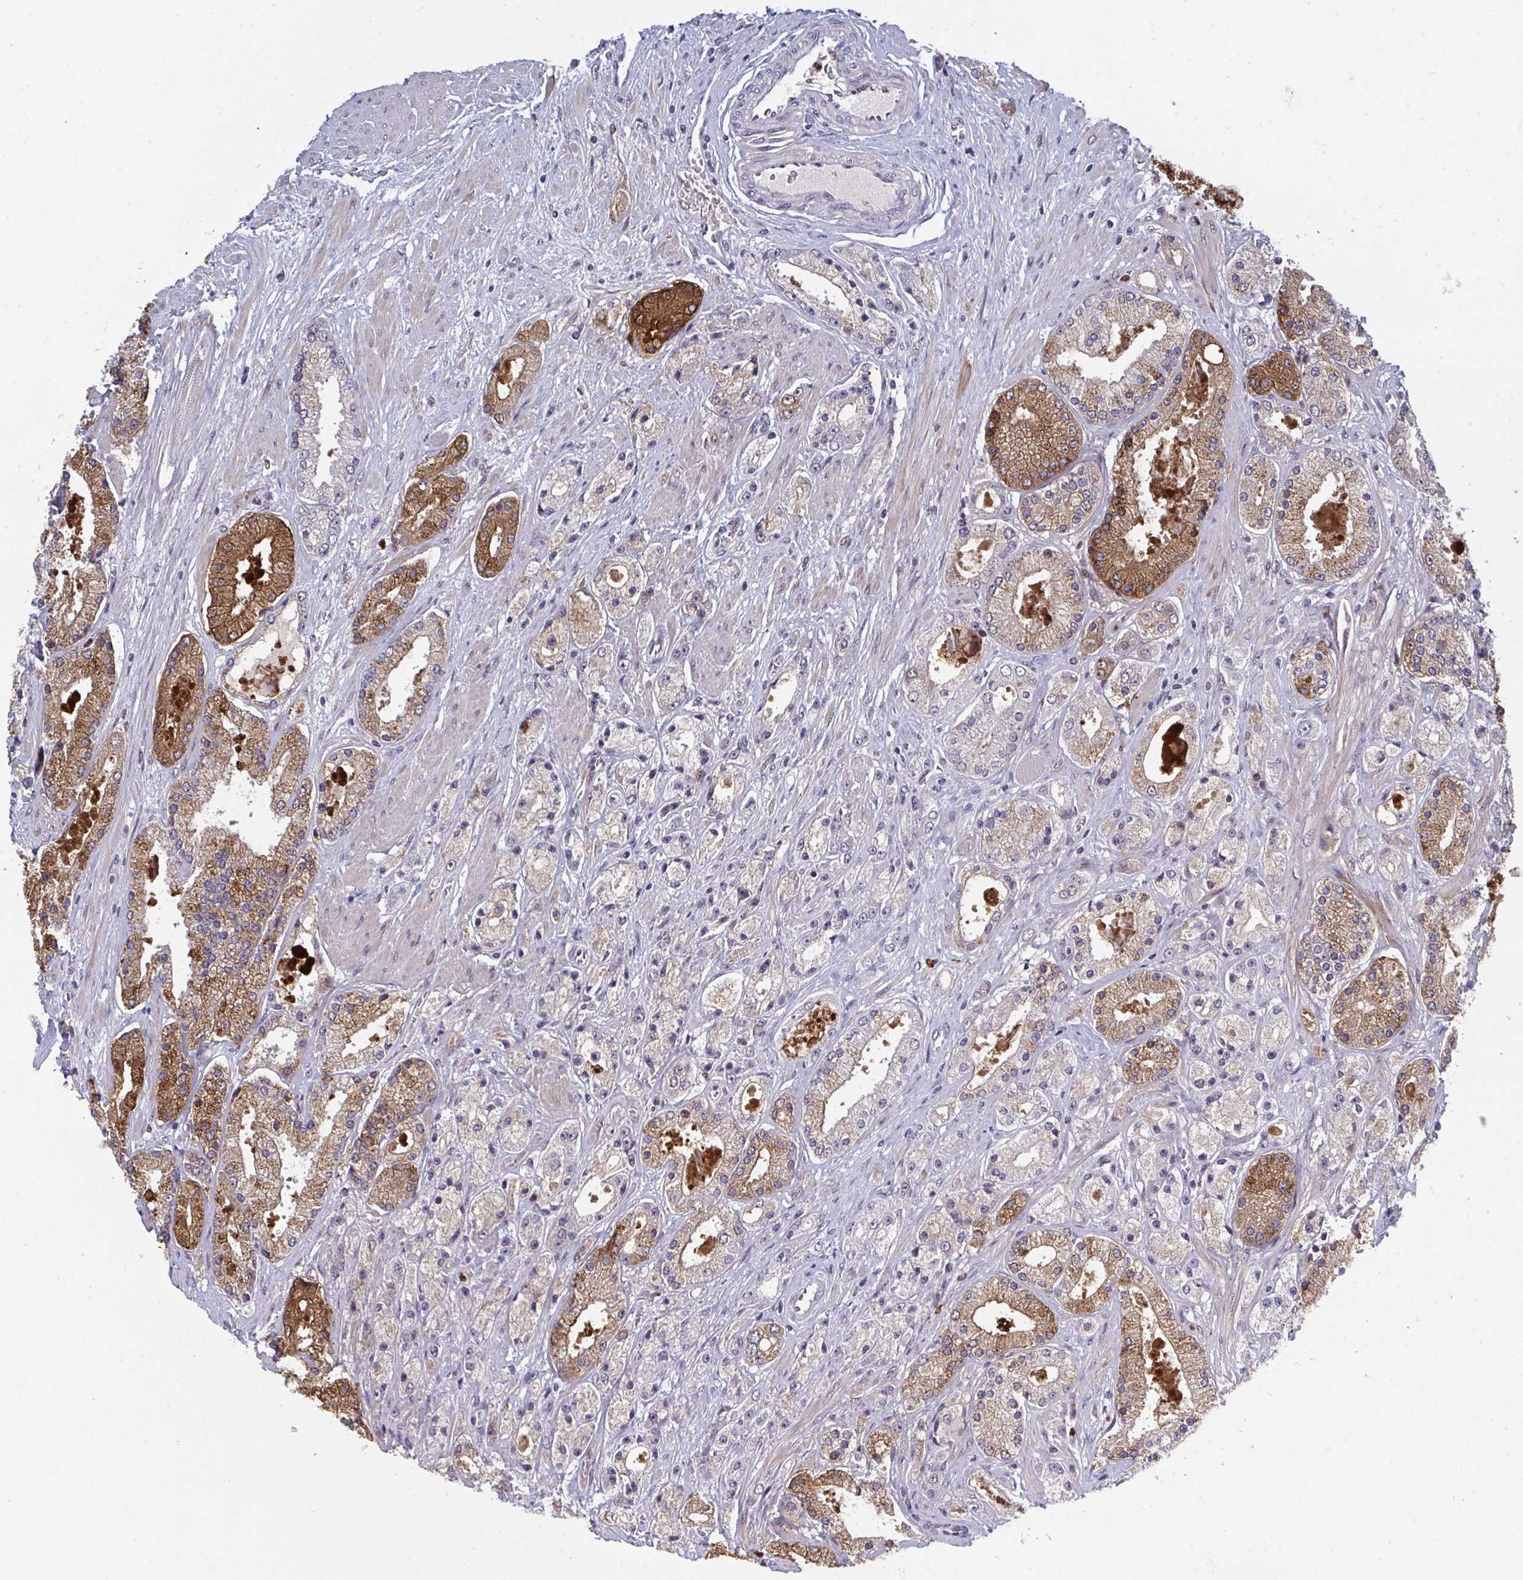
{"staining": {"intensity": "moderate", "quantity": "25%-75%", "location": "cytoplasmic/membranous"}, "tissue": "prostate cancer", "cell_type": "Tumor cells", "image_type": "cancer", "snomed": [{"axis": "morphology", "description": "Adenocarcinoma, High grade"}, {"axis": "topography", "description": "Prostate"}], "caption": "A brown stain shows moderate cytoplasmic/membranous staining of a protein in high-grade adenocarcinoma (prostate) tumor cells. The staining was performed using DAB (3,3'-diaminobenzidine), with brown indicating positive protein expression. Nuclei are stained blue with hematoxylin.", "gene": "JDP2", "patient": {"sex": "male", "age": 67}}